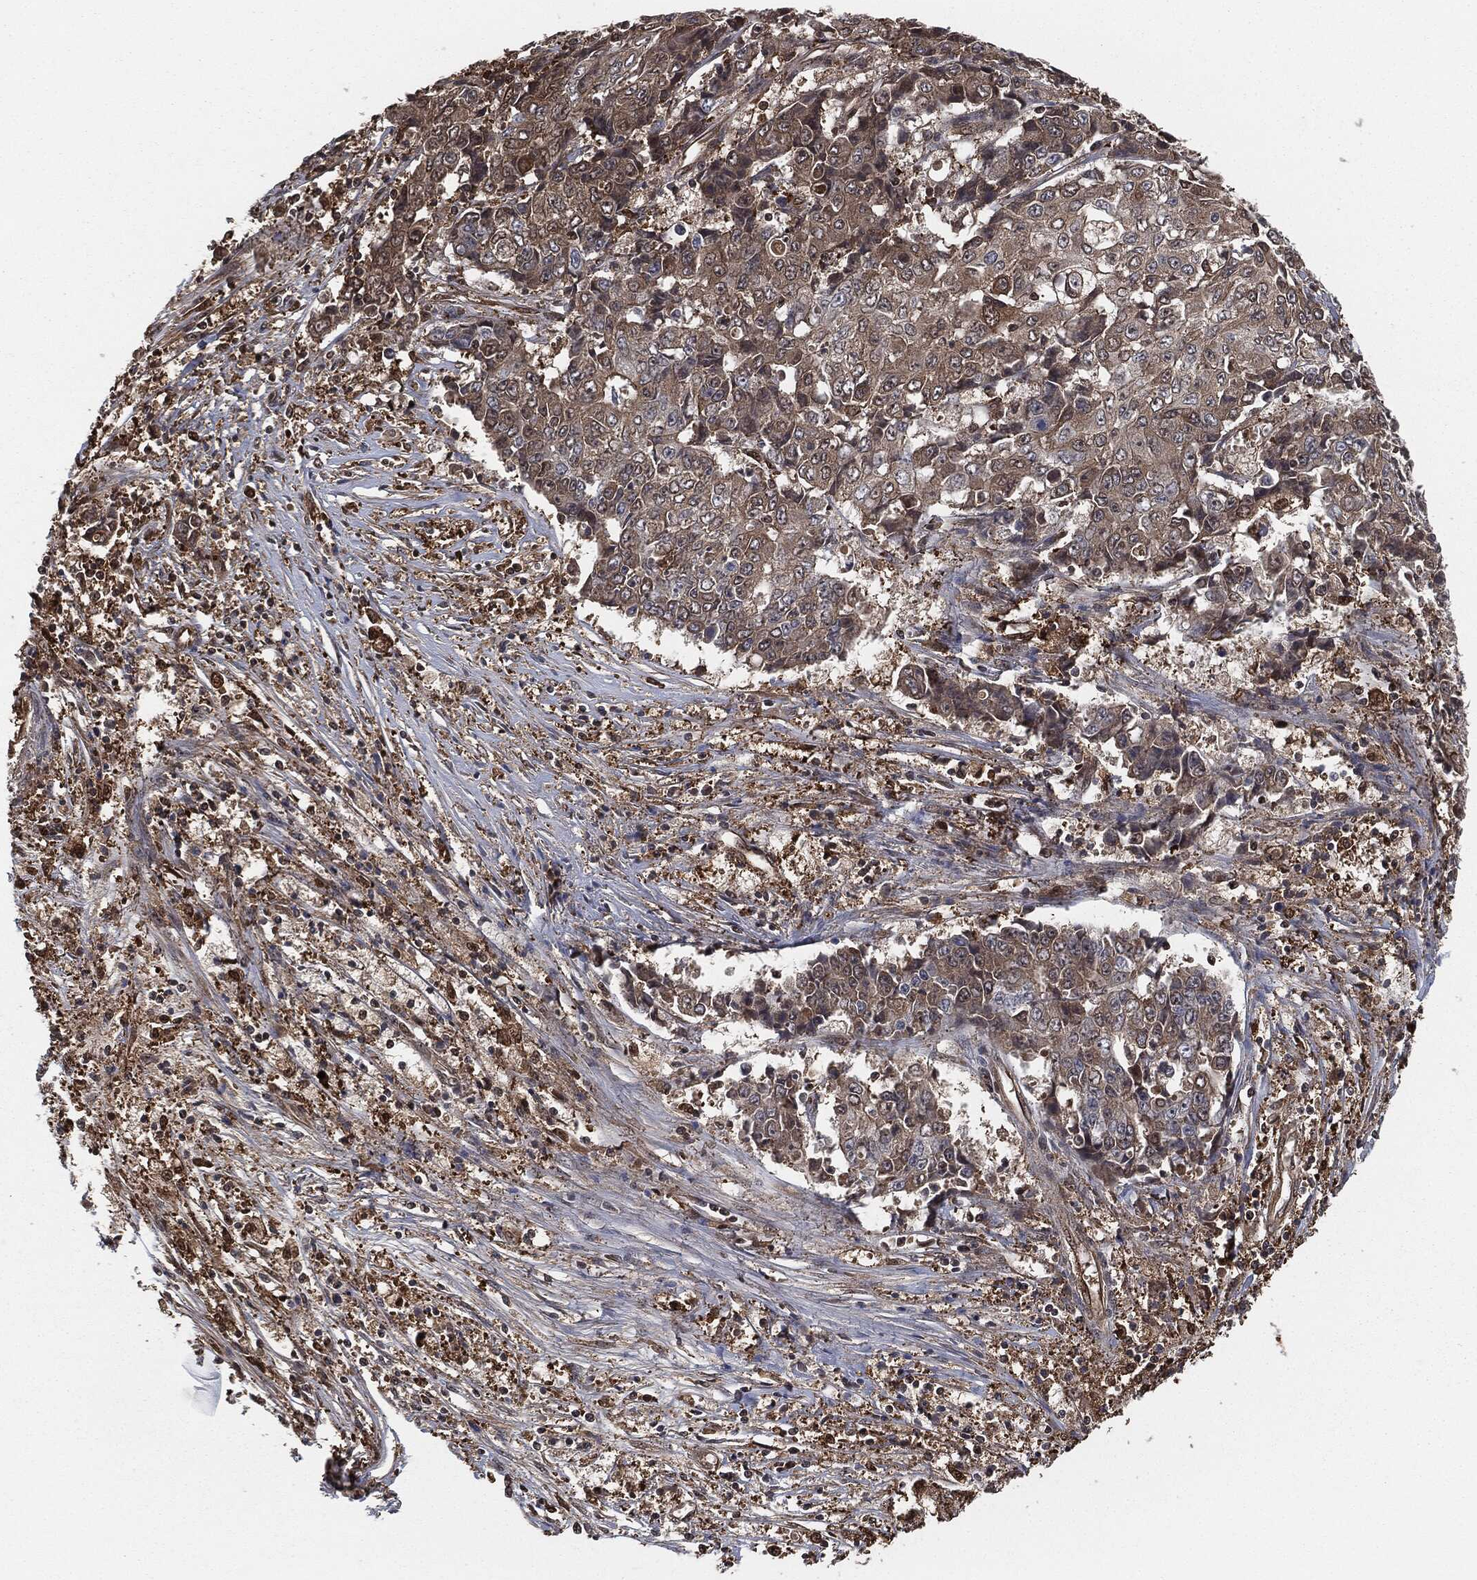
{"staining": {"intensity": "weak", "quantity": "25%-75%", "location": "cytoplasmic/membranous"}, "tissue": "ovarian cancer", "cell_type": "Tumor cells", "image_type": "cancer", "snomed": [{"axis": "morphology", "description": "Carcinoma, endometroid"}, {"axis": "topography", "description": "Ovary"}], "caption": "A histopathology image of ovarian cancer stained for a protein displays weak cytoplasmic/membranous brown staining in tumor cells.", "gene": "CAPRIN2", "patient": {"sex": "female", "age": 42}}